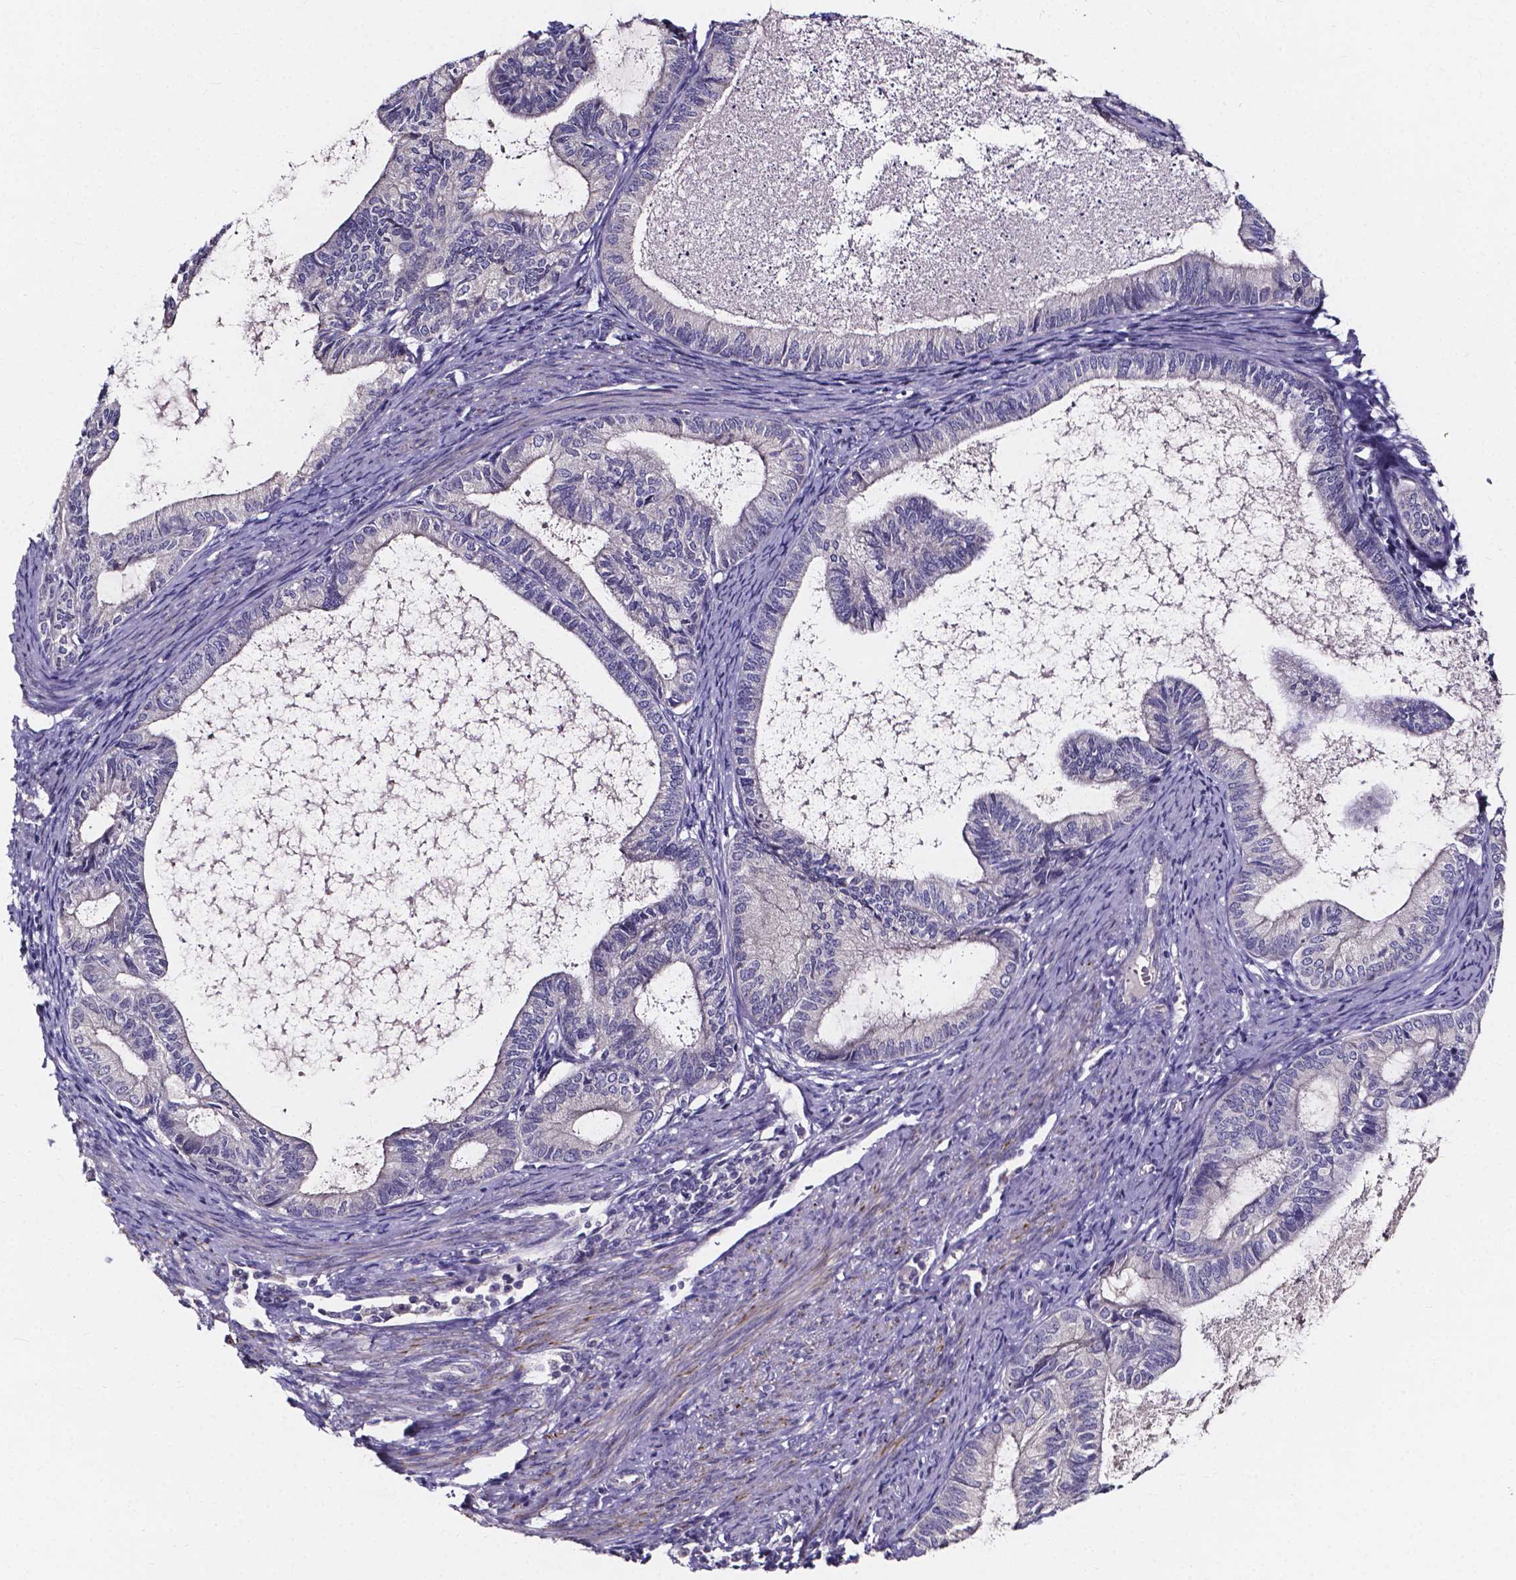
{"staining": {"intensity": "negative", "quantity": "none", "location": "none"}, "tissue": "endometrial cancer", "cell_type": "Tumor cells", "image_type": "cancer", "snomed": [{"axis": "morphology", "description": "Adenocarcinoma, NOS"}, {"axis": "topography", "description": "Endometrium"}], "caption": "Immunohistochemistry histopathology image of neoplastic tissue: endometrial cancer stained with DAB displays no significant protein staining in tumor cells.", "gene": "SPOCD1", "patient": {"sex": "female", "age": 86}}